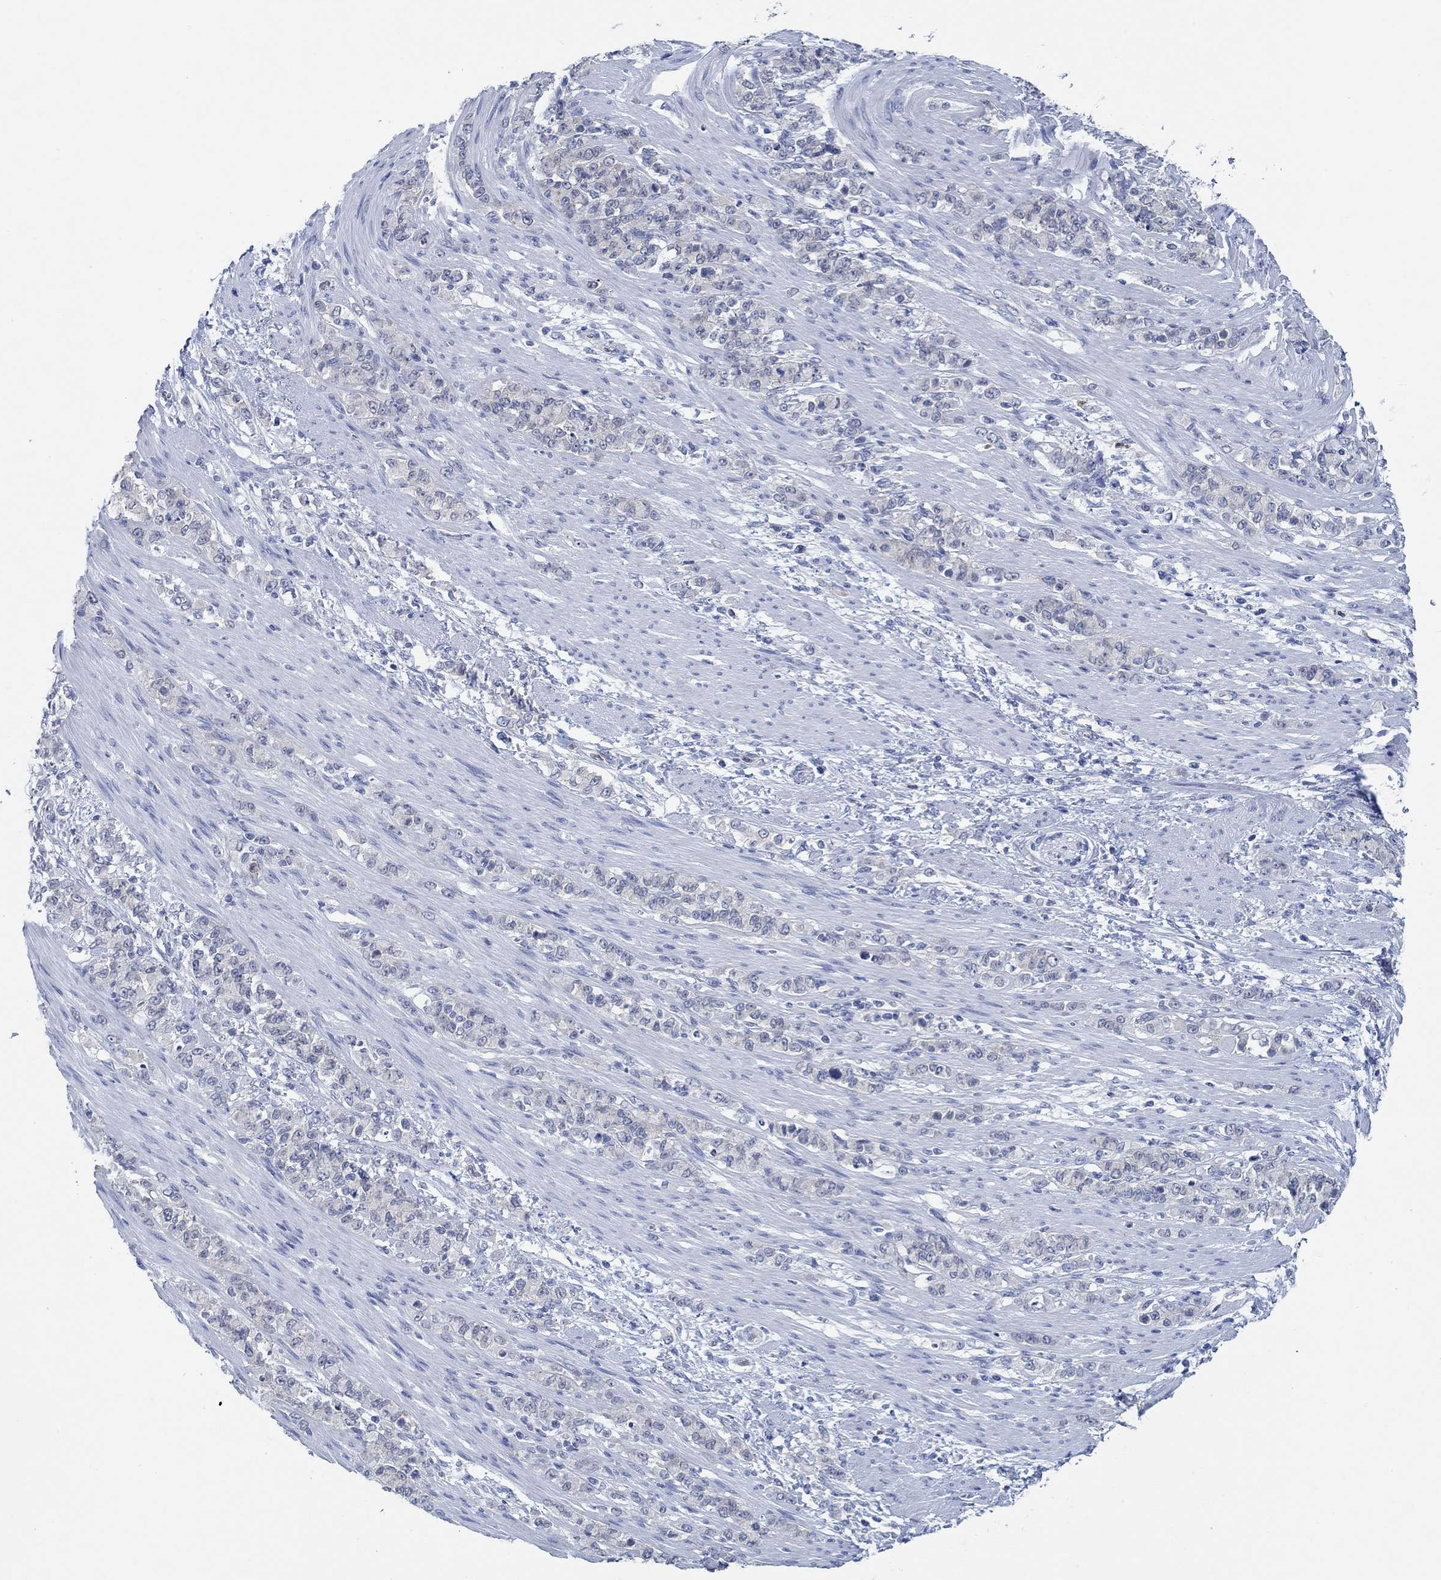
{"staining": {"intensity": "negative", "quantity": "none", "location": "none"}, "tissue": "stomach cancer", "cell_type": "Tumor cells", "image_type": "cancer", "snomed": [{"axis": "morphology", "description": "Normal tissue, NOS"}, {"axis": "morphology", "description": "Adenocarcinoma, NOS"}, {"axis": "topography", "description": "Stomach"}], "caption": "Tumor cells are negative for protein expression in human adenocarcinoma (stomach).", "gene": "ZNF671", "patient": {"sex": "female", "age": 79}}